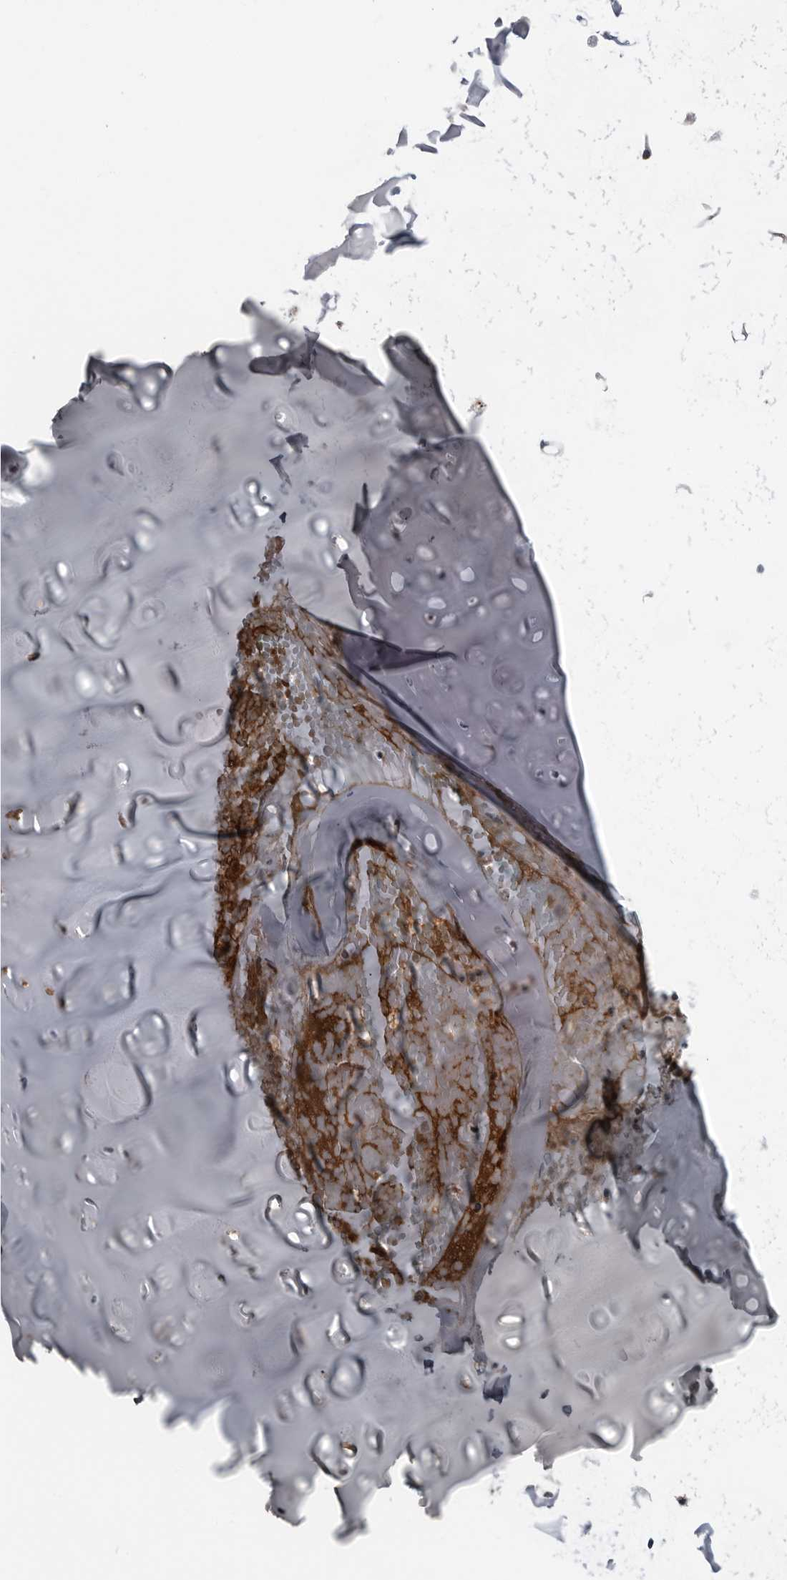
{"staining": {"intensity": "negative", "quantity": "none", "location": "none"}, "tissue": "adipose tissue", "cell_type": "Adipocytes", "image_type": "normal", "snomed": [{"axis": "morphology", "description": "Normal tissue, NOS"}, {"axis": "morphology", "description": "Basal cell carcinoma"}, {"axis": "topography", "description": "Cartilage tissue"}, {"axis": "topography", "description": "Nasopharynx"}, {"axis": "topography", "description": "Oral tissue"}], "caption": "Adipocytes are negative for protein expression in unremarkable human adipose tissue. (DAB immunohistochemistry (IHC), high magnification).", "gene": "CXCR5", "patient": {"sex": "female", "age": 77}}